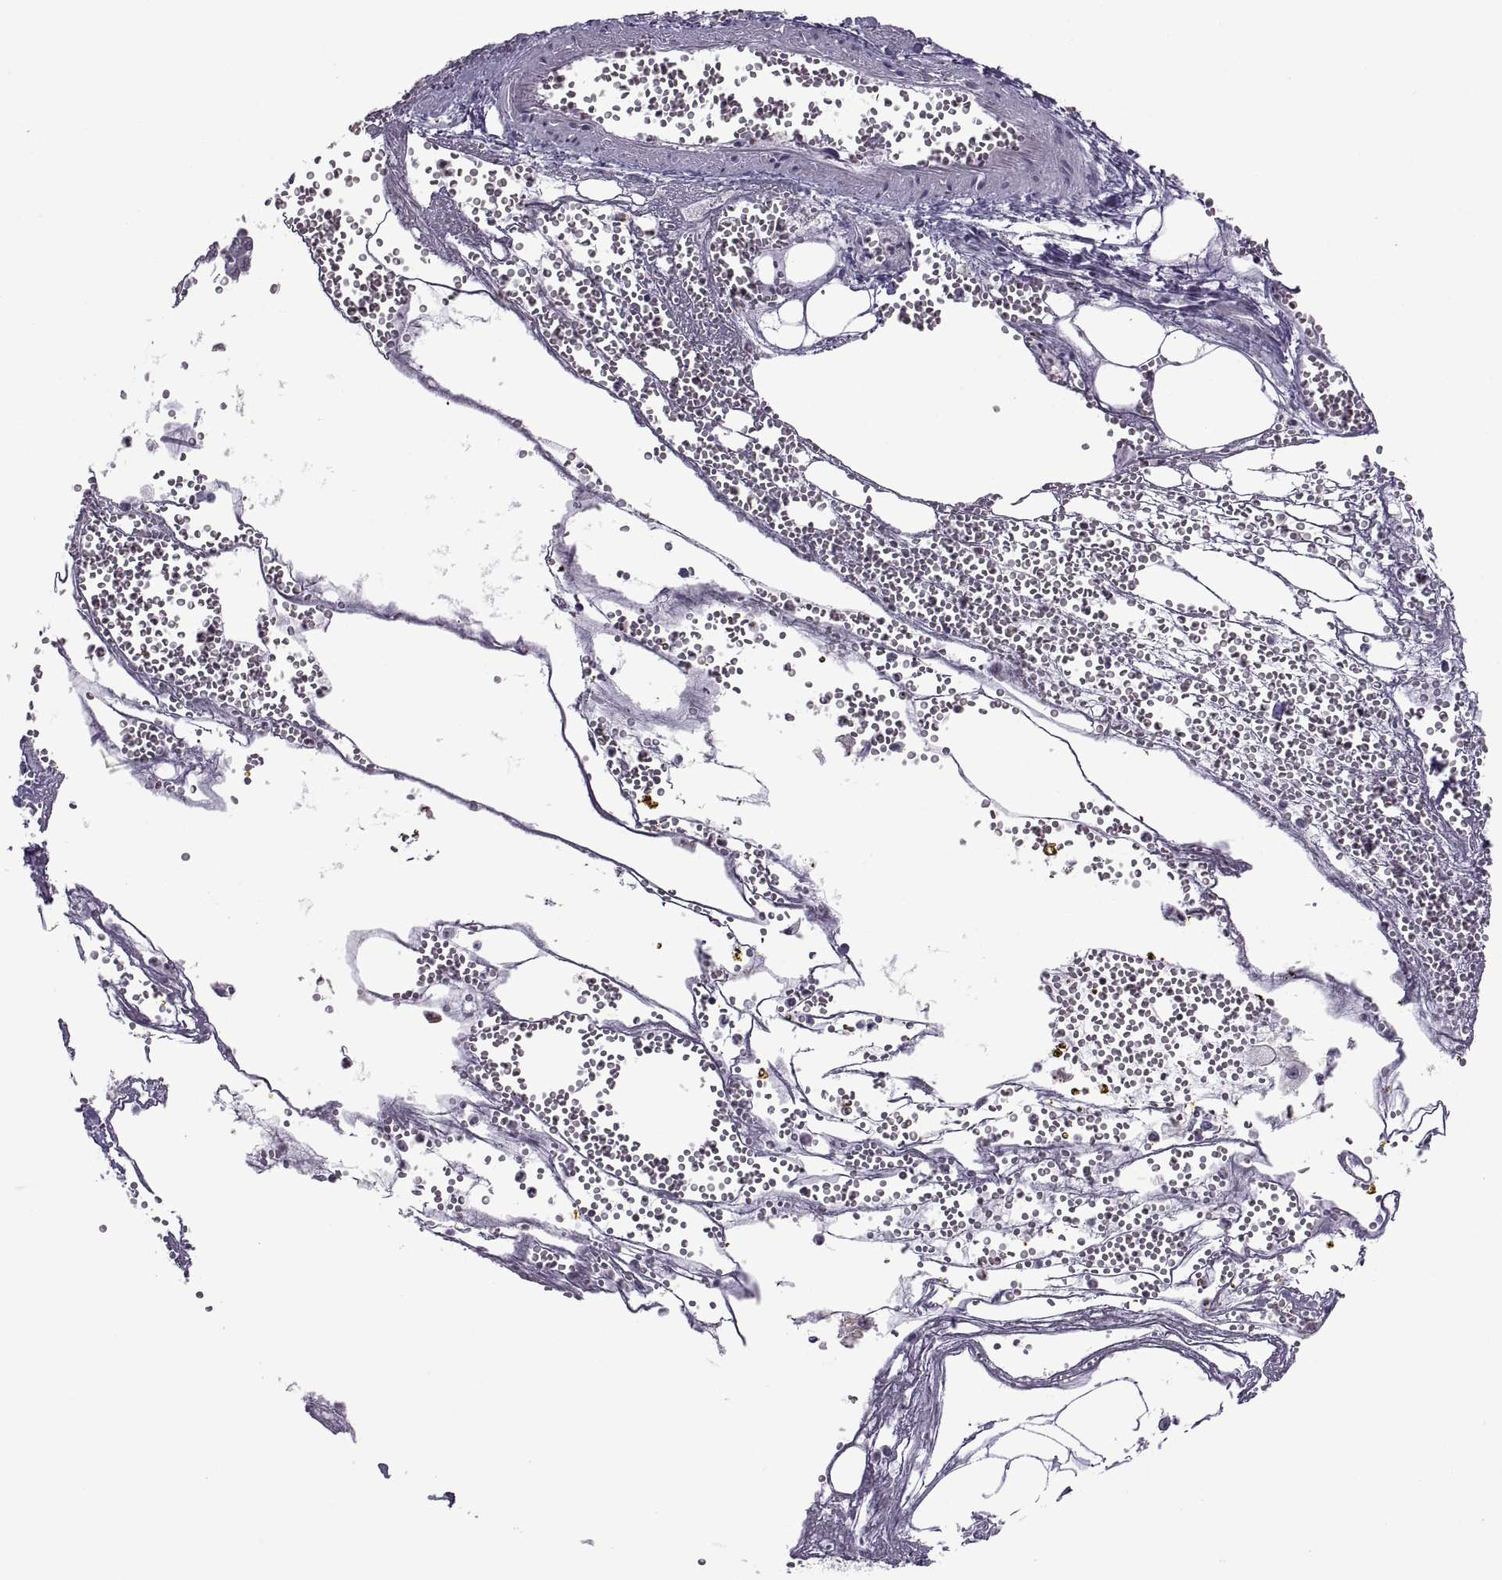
{"staining": {"intensity": "weak", "quantity": "<25%", "location": "cytoplasmic/membranous"}, "tissue": "pancreatic cancer", "cell_type": "Tumor cells", "image_type": "cancer", "snomed": [{"axis": "morphology", "description": "Adenocarcinoma, NOS"}, {"axis": "topography", "description": "Pancreas"}], "caption": "Protein analysis of pancreatic cancer (adenocarcinoma) demonstrates no significant expression in tumor cells.", "gene": "ASIC2", "patient": {"sex": "male", "age": 70}}